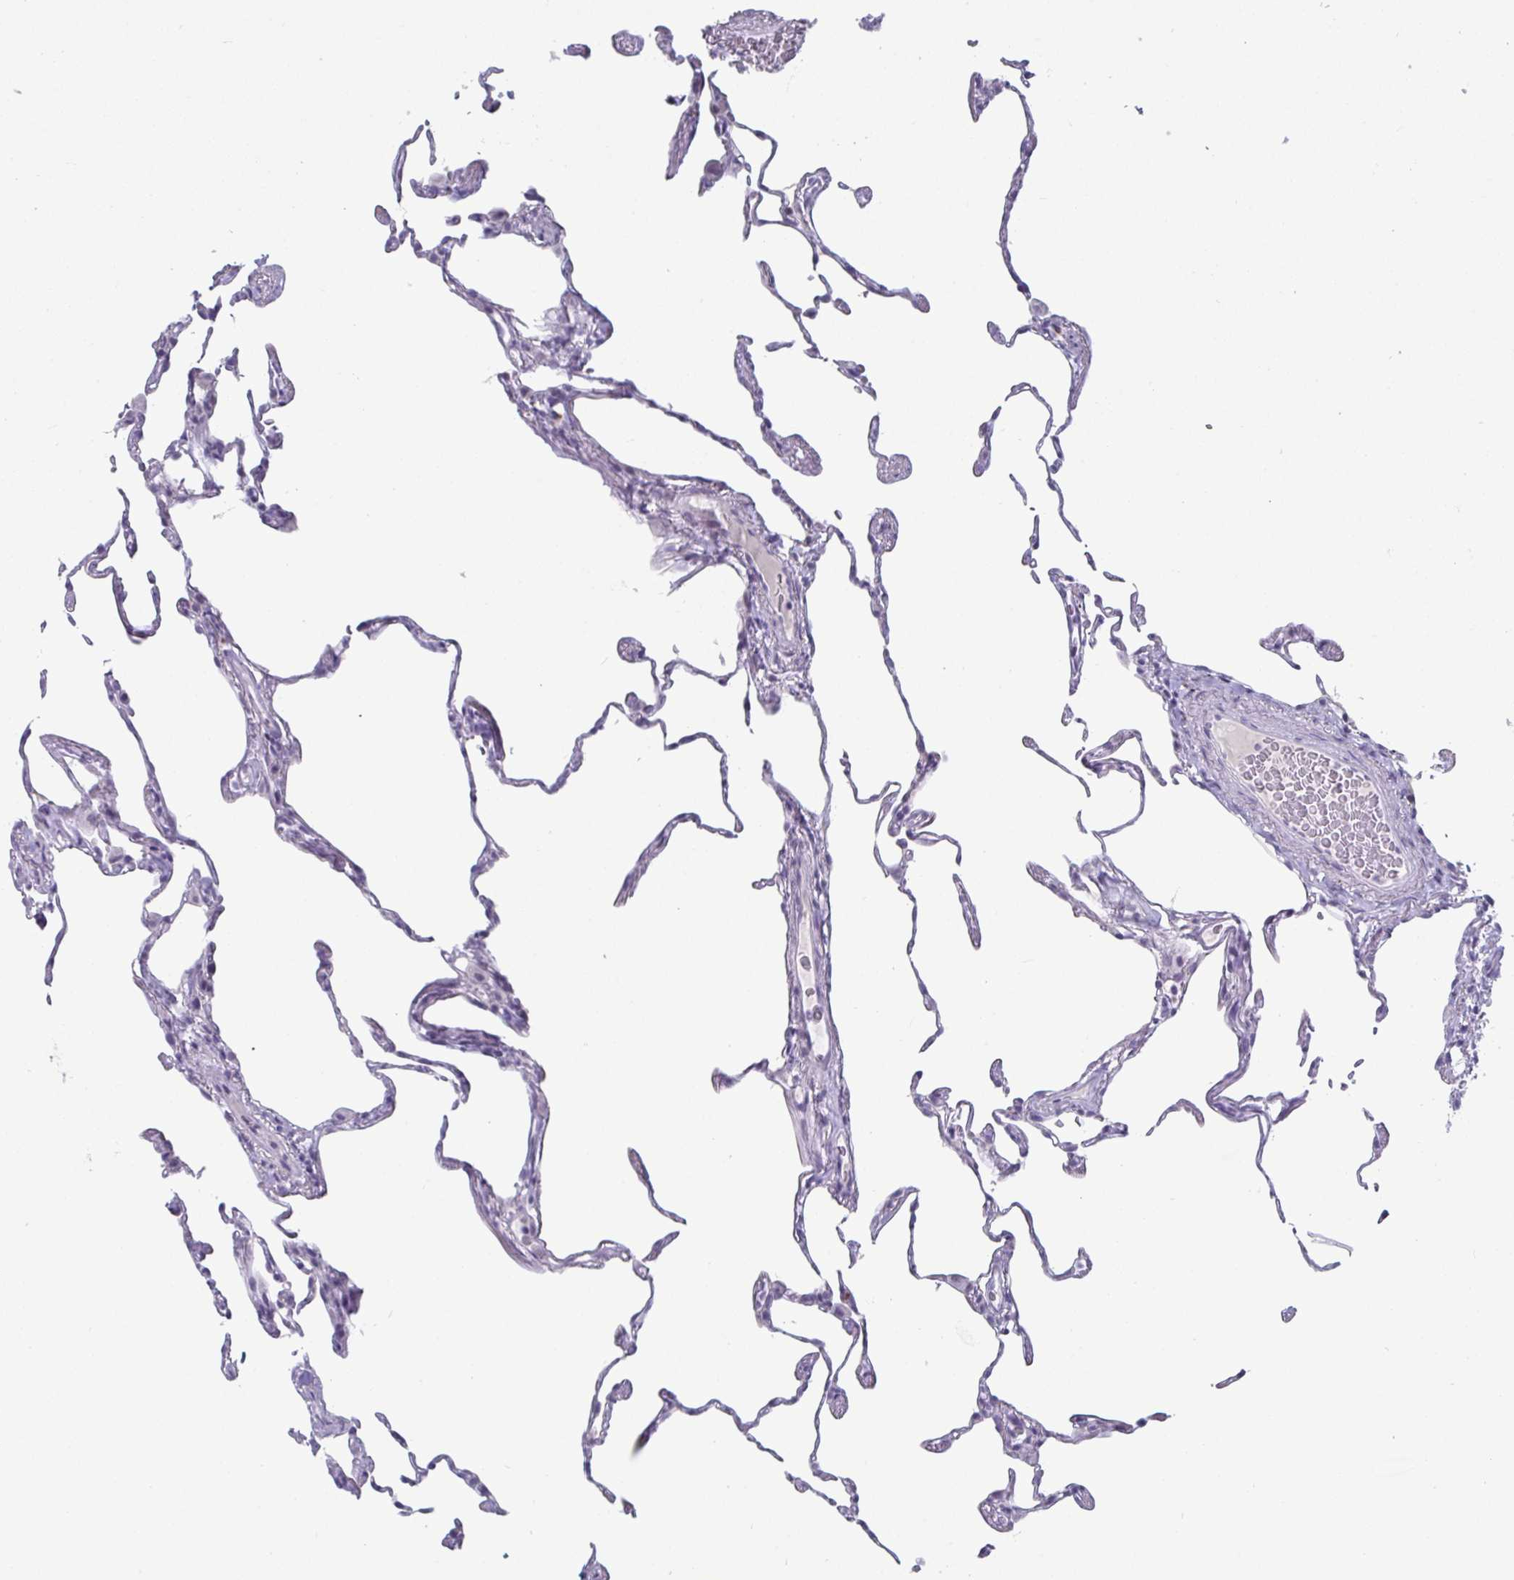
{"staining": {"intensity": "negative", "quantity": "none", "location": "none"}, "tissue": "lung", "cell_type": "Alveolar cells", "image_type": "normal", "snomed": [{"axis": "morphology", "description": "Normal tissue, NOS"}, {"axis": "topography", "description": "Lung"}], "caption": "Immunohistochemistry (IHC) histopathology image of unremarkable lung: human lung stained with DAB (3,3'-diaminobenzidine) reveals no significant protein expression in alveolar cells. The staining is performed using DAB brown chromogen with nuclei counter-stained in using hematoxylin.", "gene": "VSIG10L", "patient": {"sex": "female", "age": 57}}